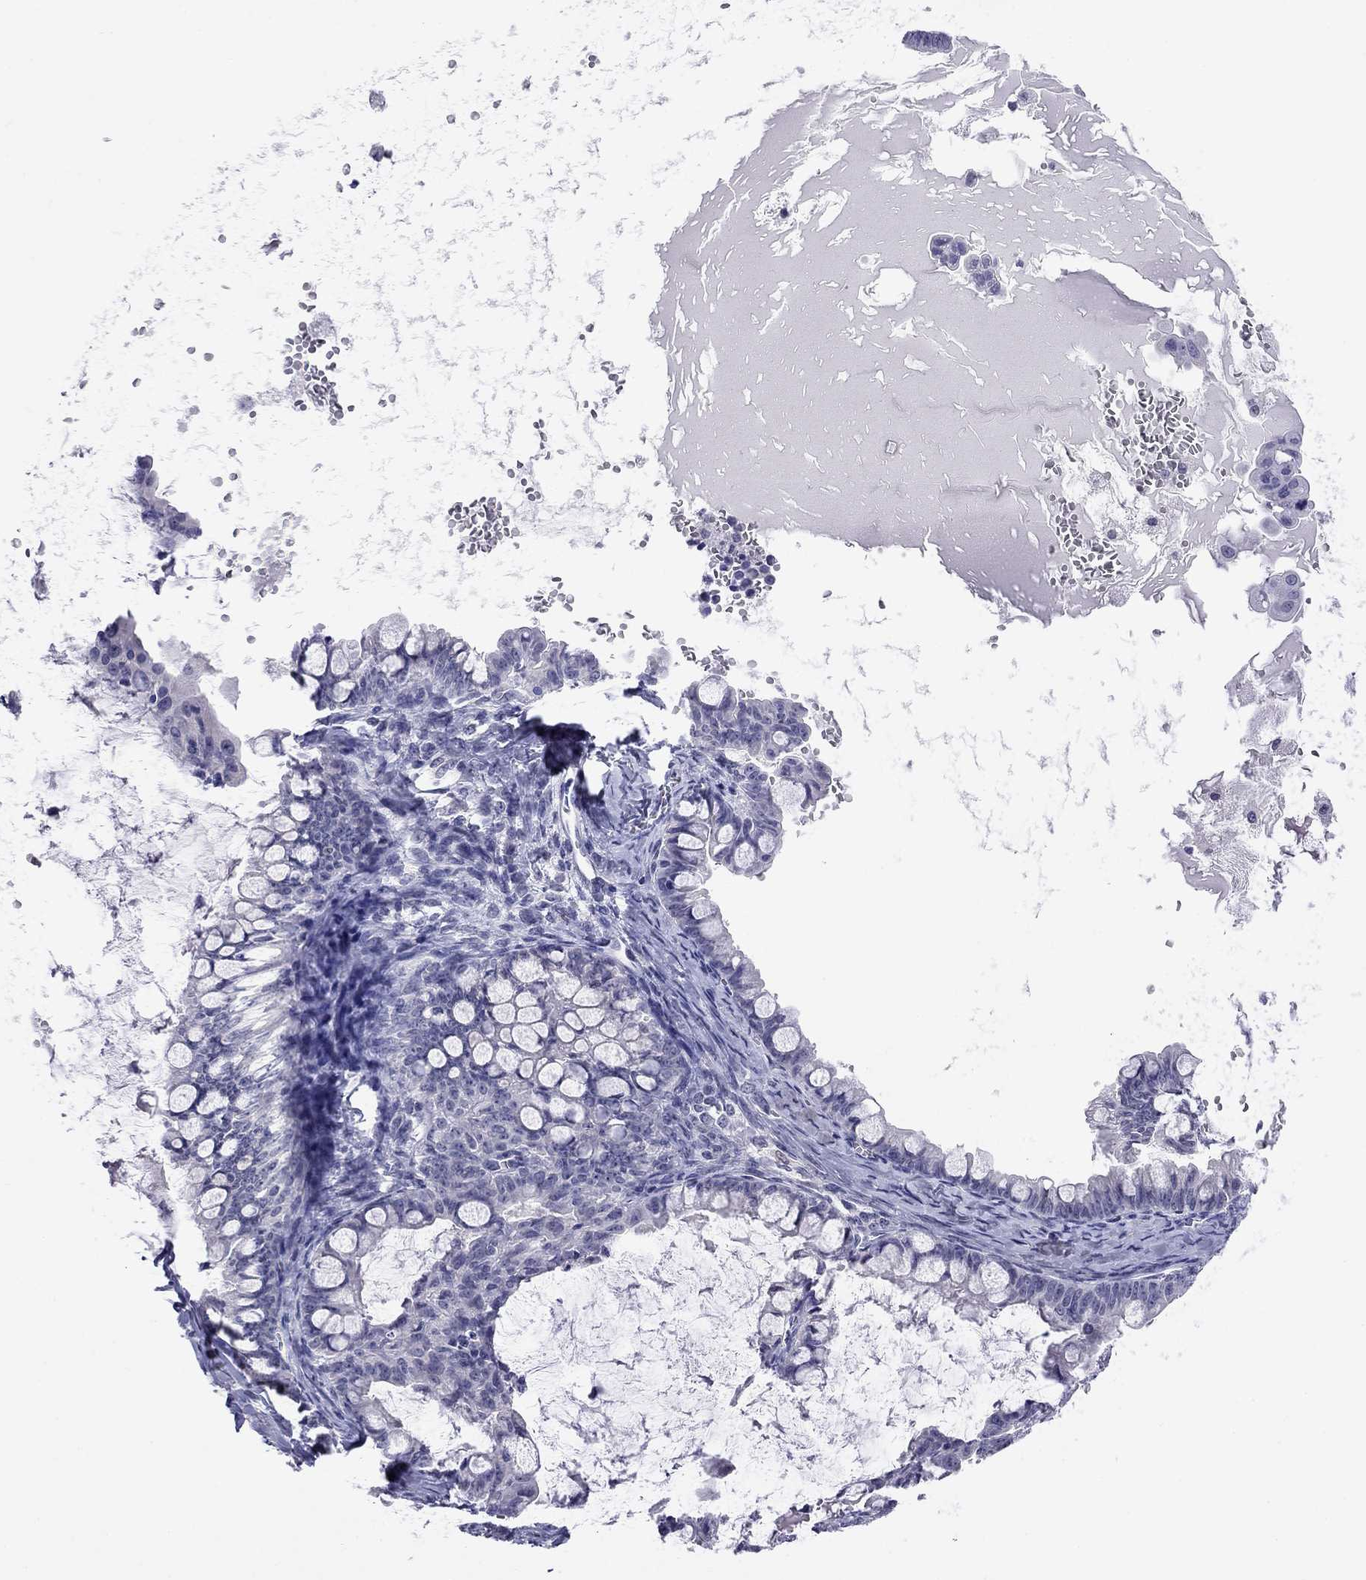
{"staining": {"intensity": "negative", "quantity": "none", "location": "none"}, "tissue": "ovarian cancer", "cell_type": "Tumor cells", "image_type": "cancer", "snomed": [{"axis": "morphology", "description": "Cystadenocarcinoma, mucinous, NOS"}, {"axis": "topography", "description": "Ovary"}], "caption": "Human ovarian mucinous cystadenocarcinoma stained for a protein using IHC shows no expression in tumor cells.", "gene": "ARMC12", "patient": {"sex": "female", "age": 63}}